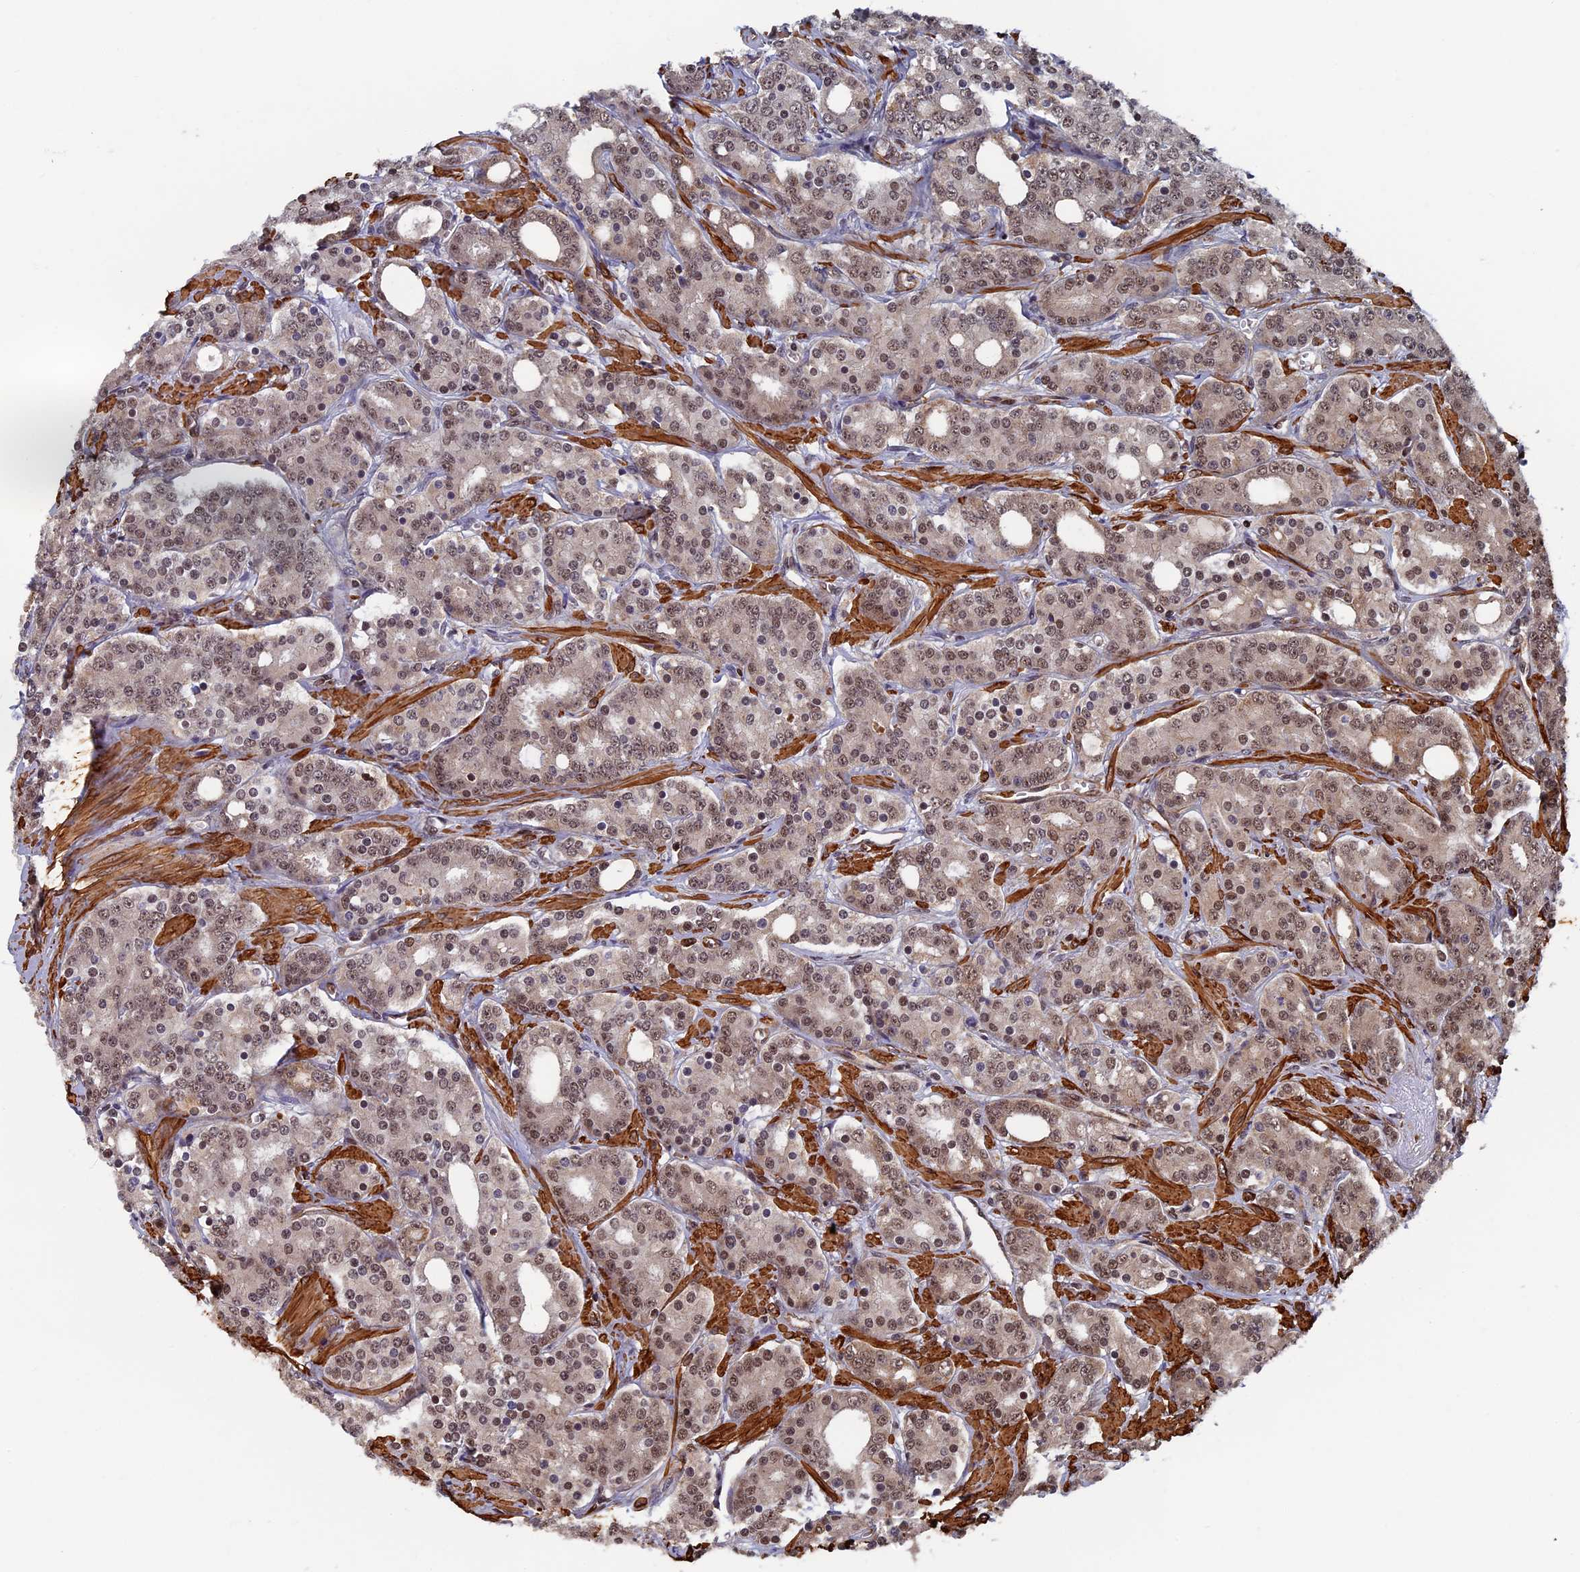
{"staining": {"intensity": "weak", "quantity": ">75%", "location": "nuclear"}, "tissue": "prostate cancer", "cell_type": "Tumor cells", "image_type": "cancer", "snomed": [{"axis": "morphology", "description": "Adenocarcinoma, High grade"}, {"axis": "topography", "description": "Prostate"}], "caption": "Protein staining of prostate cancer tissue displays weak nuclear positivity in about >75% of tumor cells.", "gene": "CTDP1", "patient": {"sex": "male", "age": 62}}